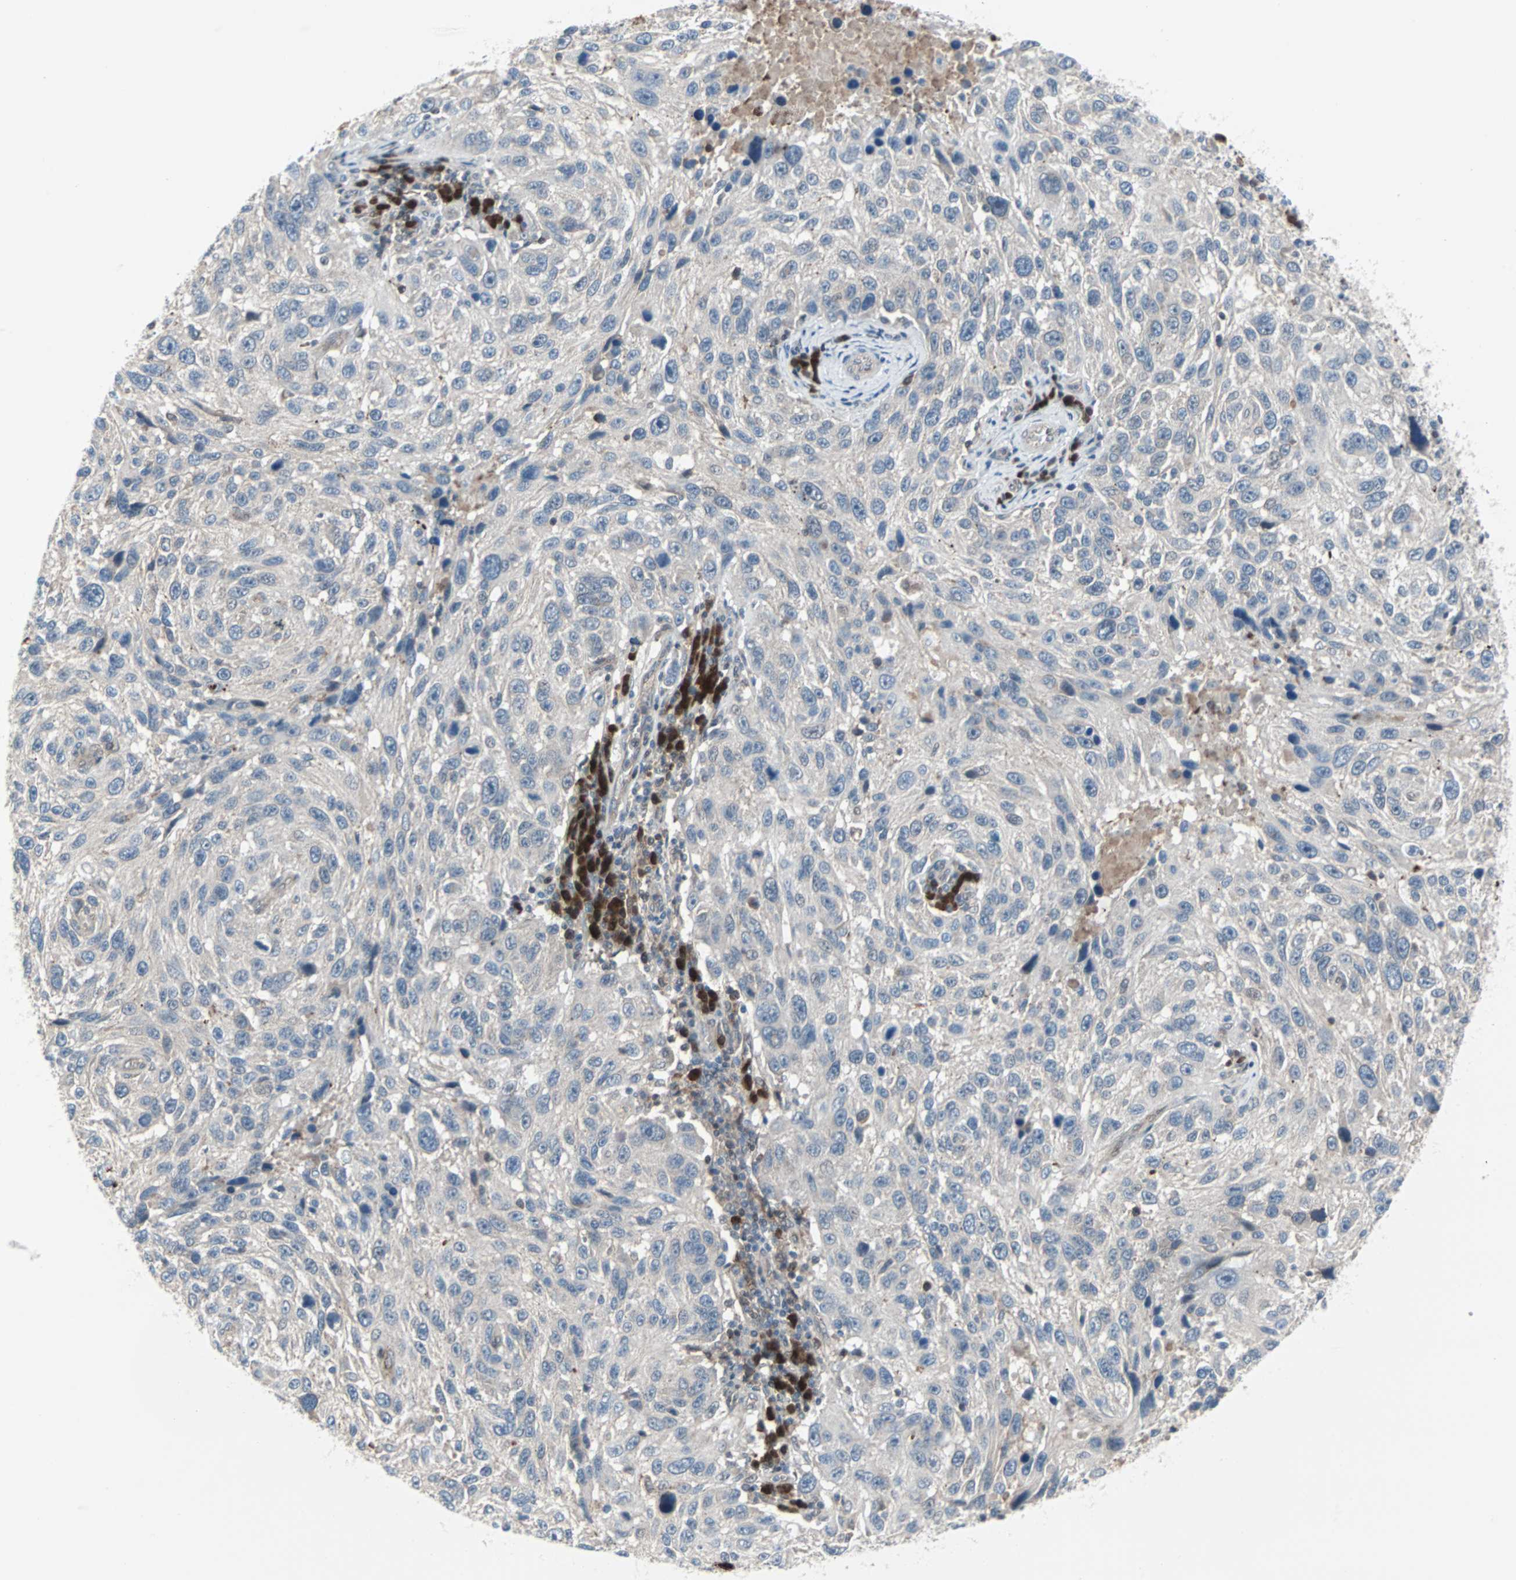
{"staining": {"intensity": "negative", "quantity": "none", "location": "none"}, "tissue": "melanoma", "cell_type": "Tumor cells", "image_type": "cancer", "snomed": [{"axis": "morphology", "description": "Malignant melanoma, NOS"}, {"axis": "topography", "description": "Skin"}], "caption": "Melanoma was stained to show a protein in brown. There is no significant staining in tumor cells.", "gene": "CASP3", "patient": {"sex": "male", "age": 53}}